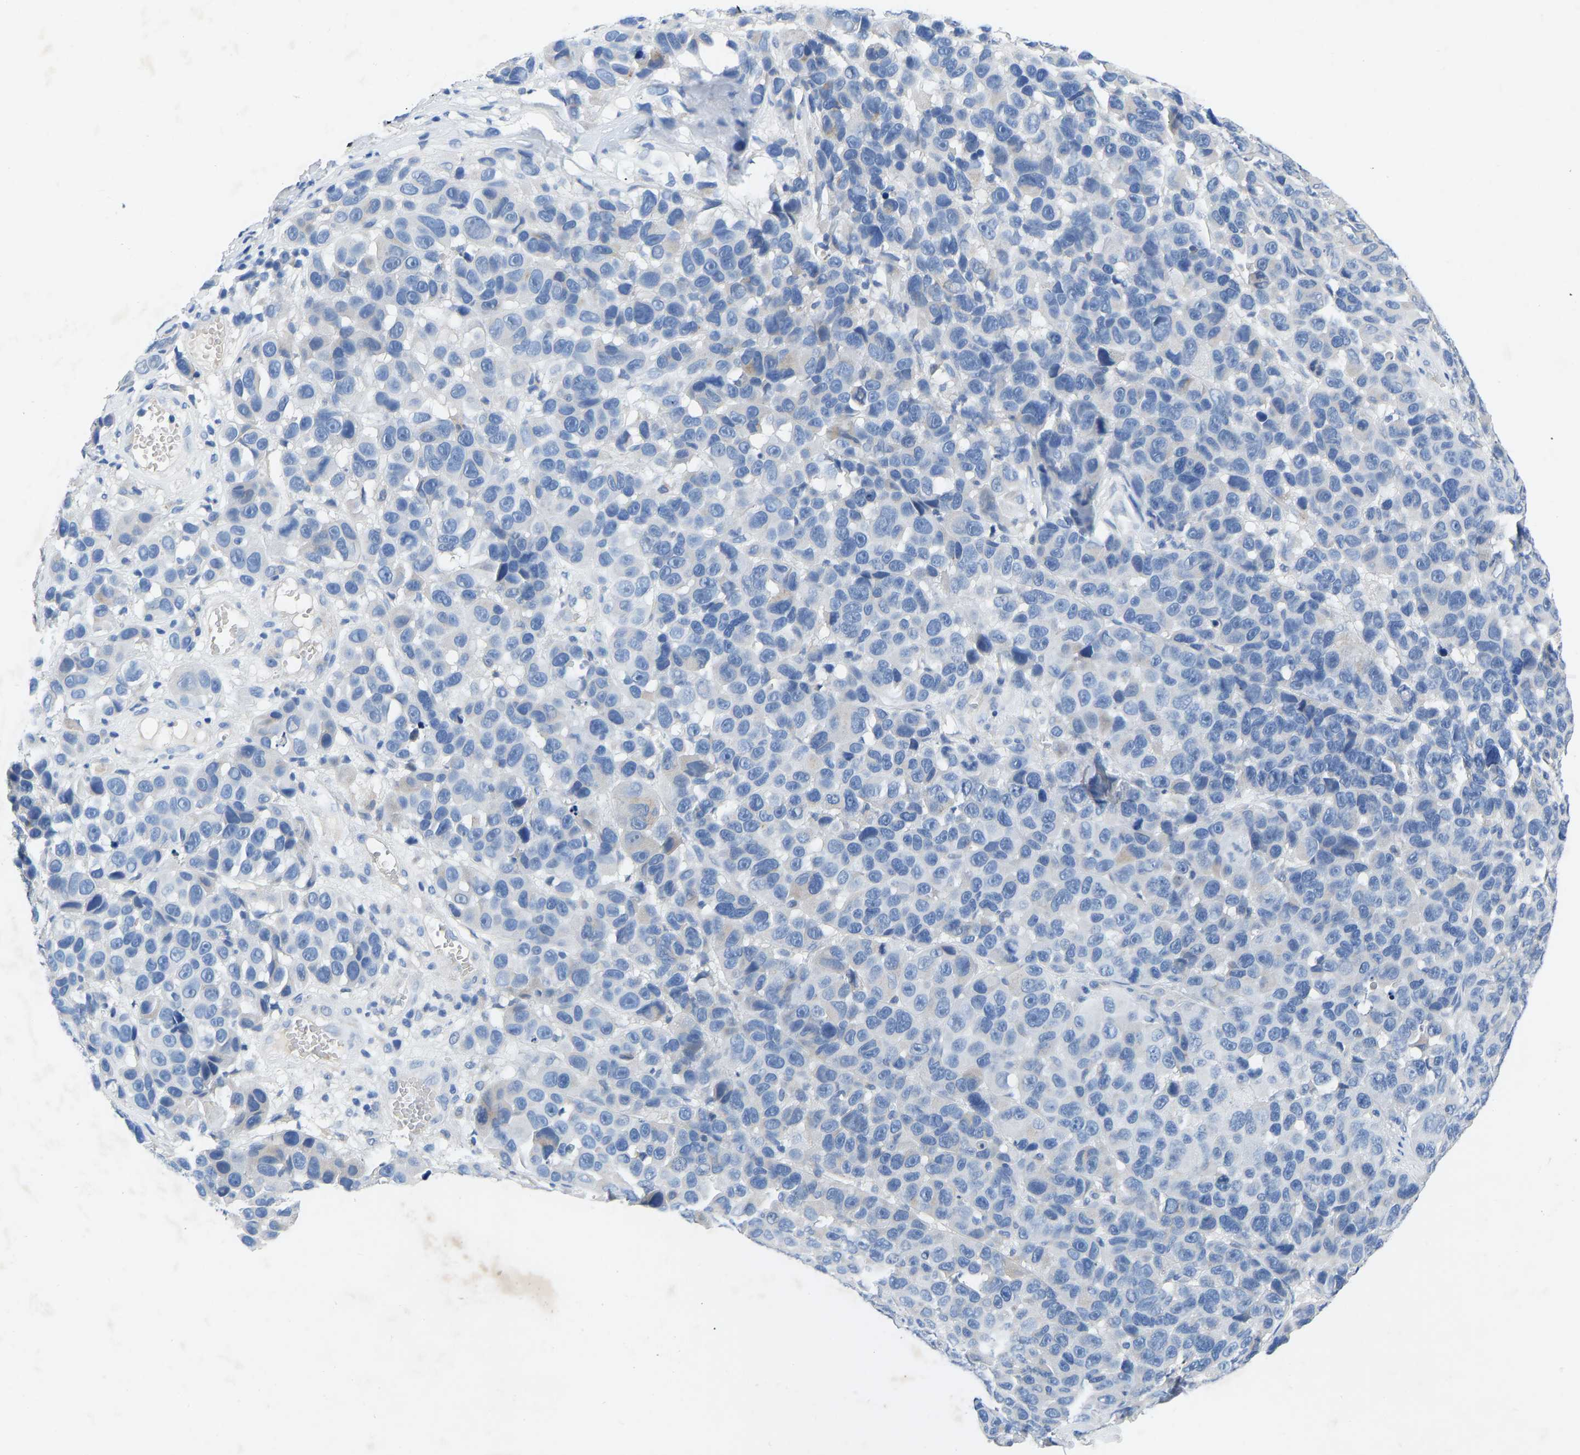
{"staining": {"intensity": "negative", "quantity": "none", "location": "none"}, "tissue": "melanoma", "cell_type": "Tumor cells", "image_type": "cancer", "snomed": [{"axis": "morphology", "description": "Malignant melanoma, NOS"}, {"axis": "topography", "description": "Skin"}], "caption": "An immunohistochemistry (IHC) image of malignant melanoma is shown. There is no staining in tumor cells of malignant melanoma.", "gene": "RBP1", "patient": {"sex": "male", "age": 53}}